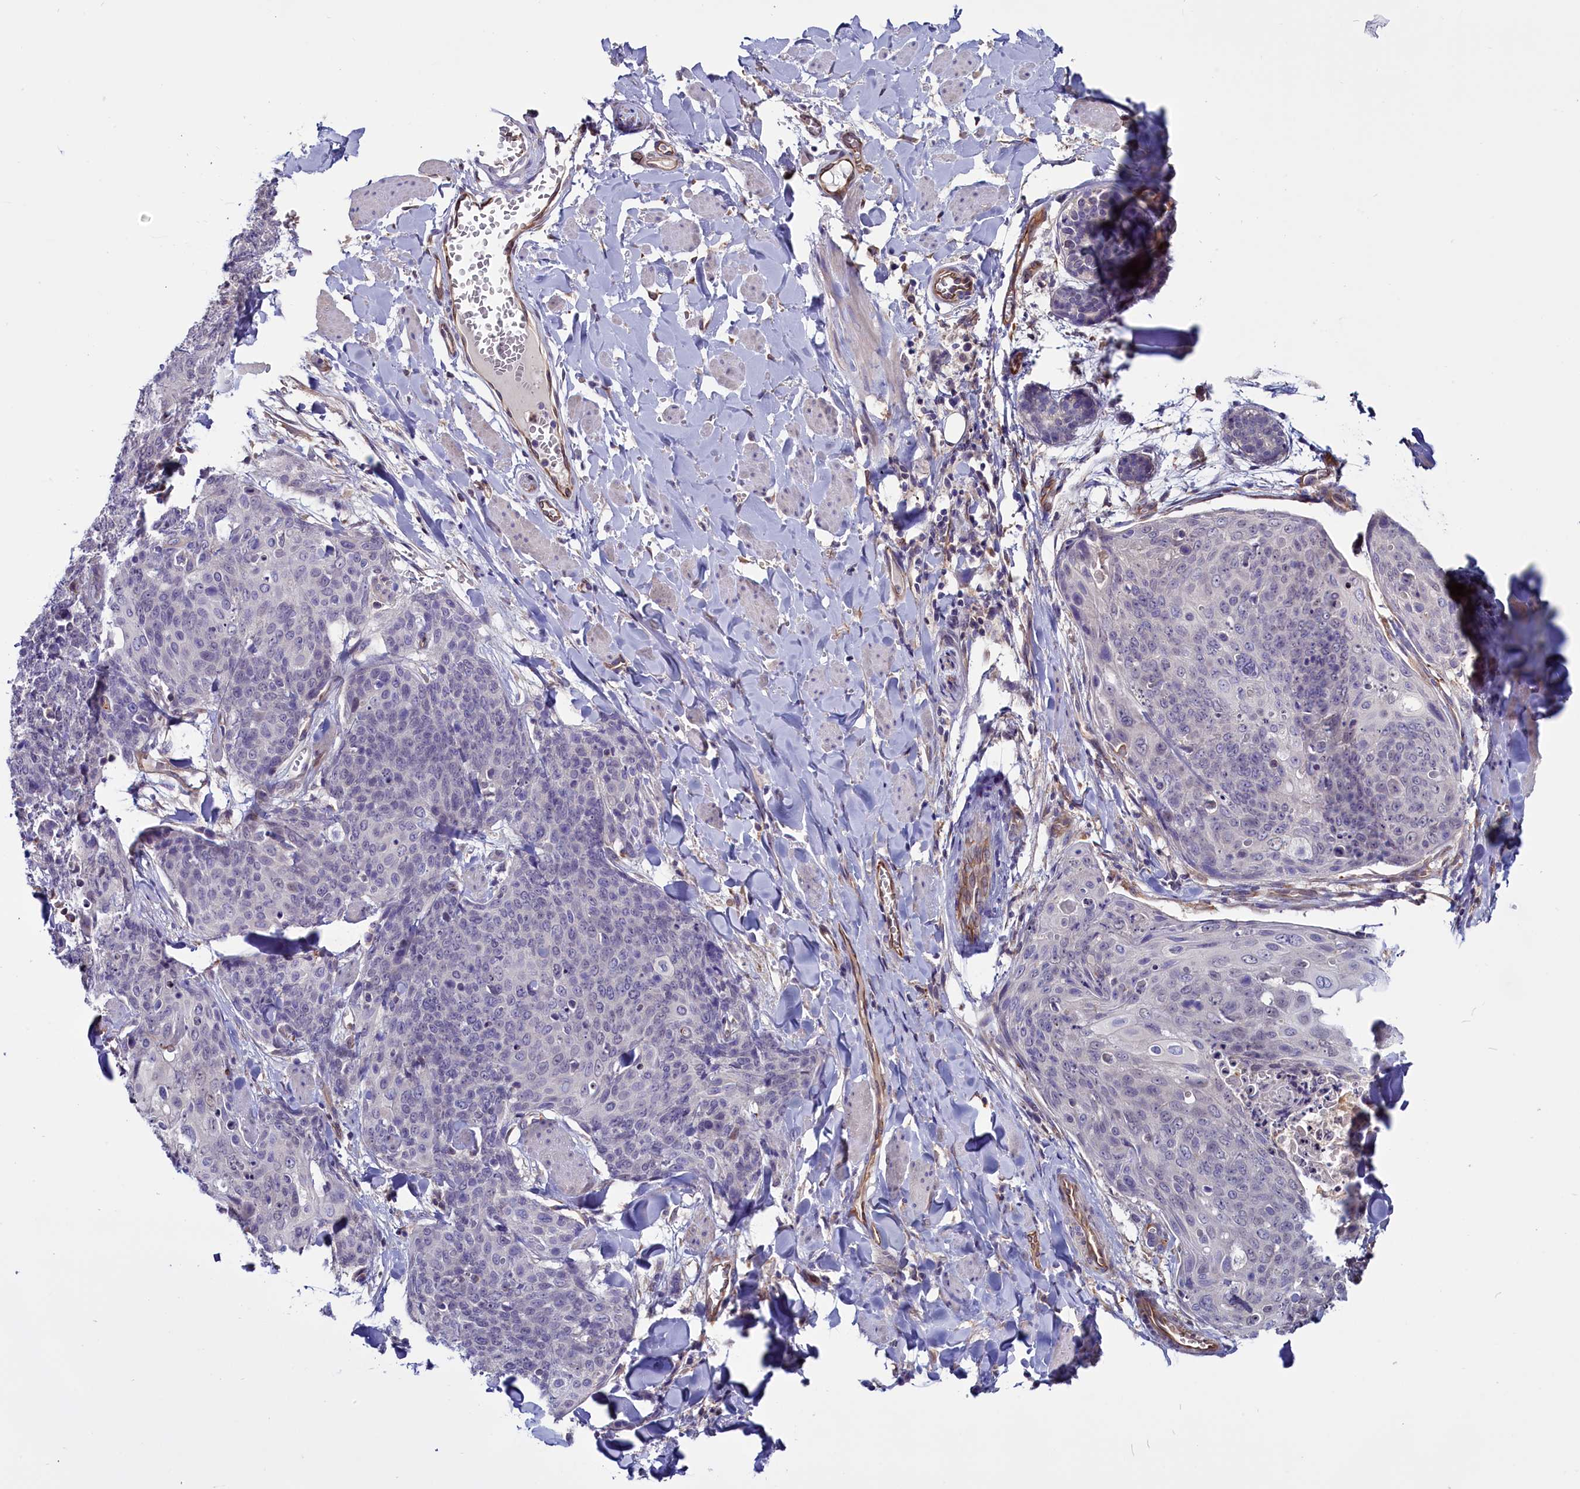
{"staining": {"intensity": "negative", "quantity": "none", "location": "none"}, "tissue": "skin cancer", "cell_type": "Tumor cells", "image_type": "cancer", "snomed": [{"axis": "morphology", "description": "Squamous cell carcinoma, NOS"}, {"axis": "topography", "description": "Skin"}, {"axis": "topography", "description": "Vulva"}], "caption": "Immunohistochemistry image of squamous cell carcinoma (skin) stained for a protein (brown), which reveals no positivity in tumor cells.", "gene": "PDILT", "patient": {"sex": "female", "age": 85}}